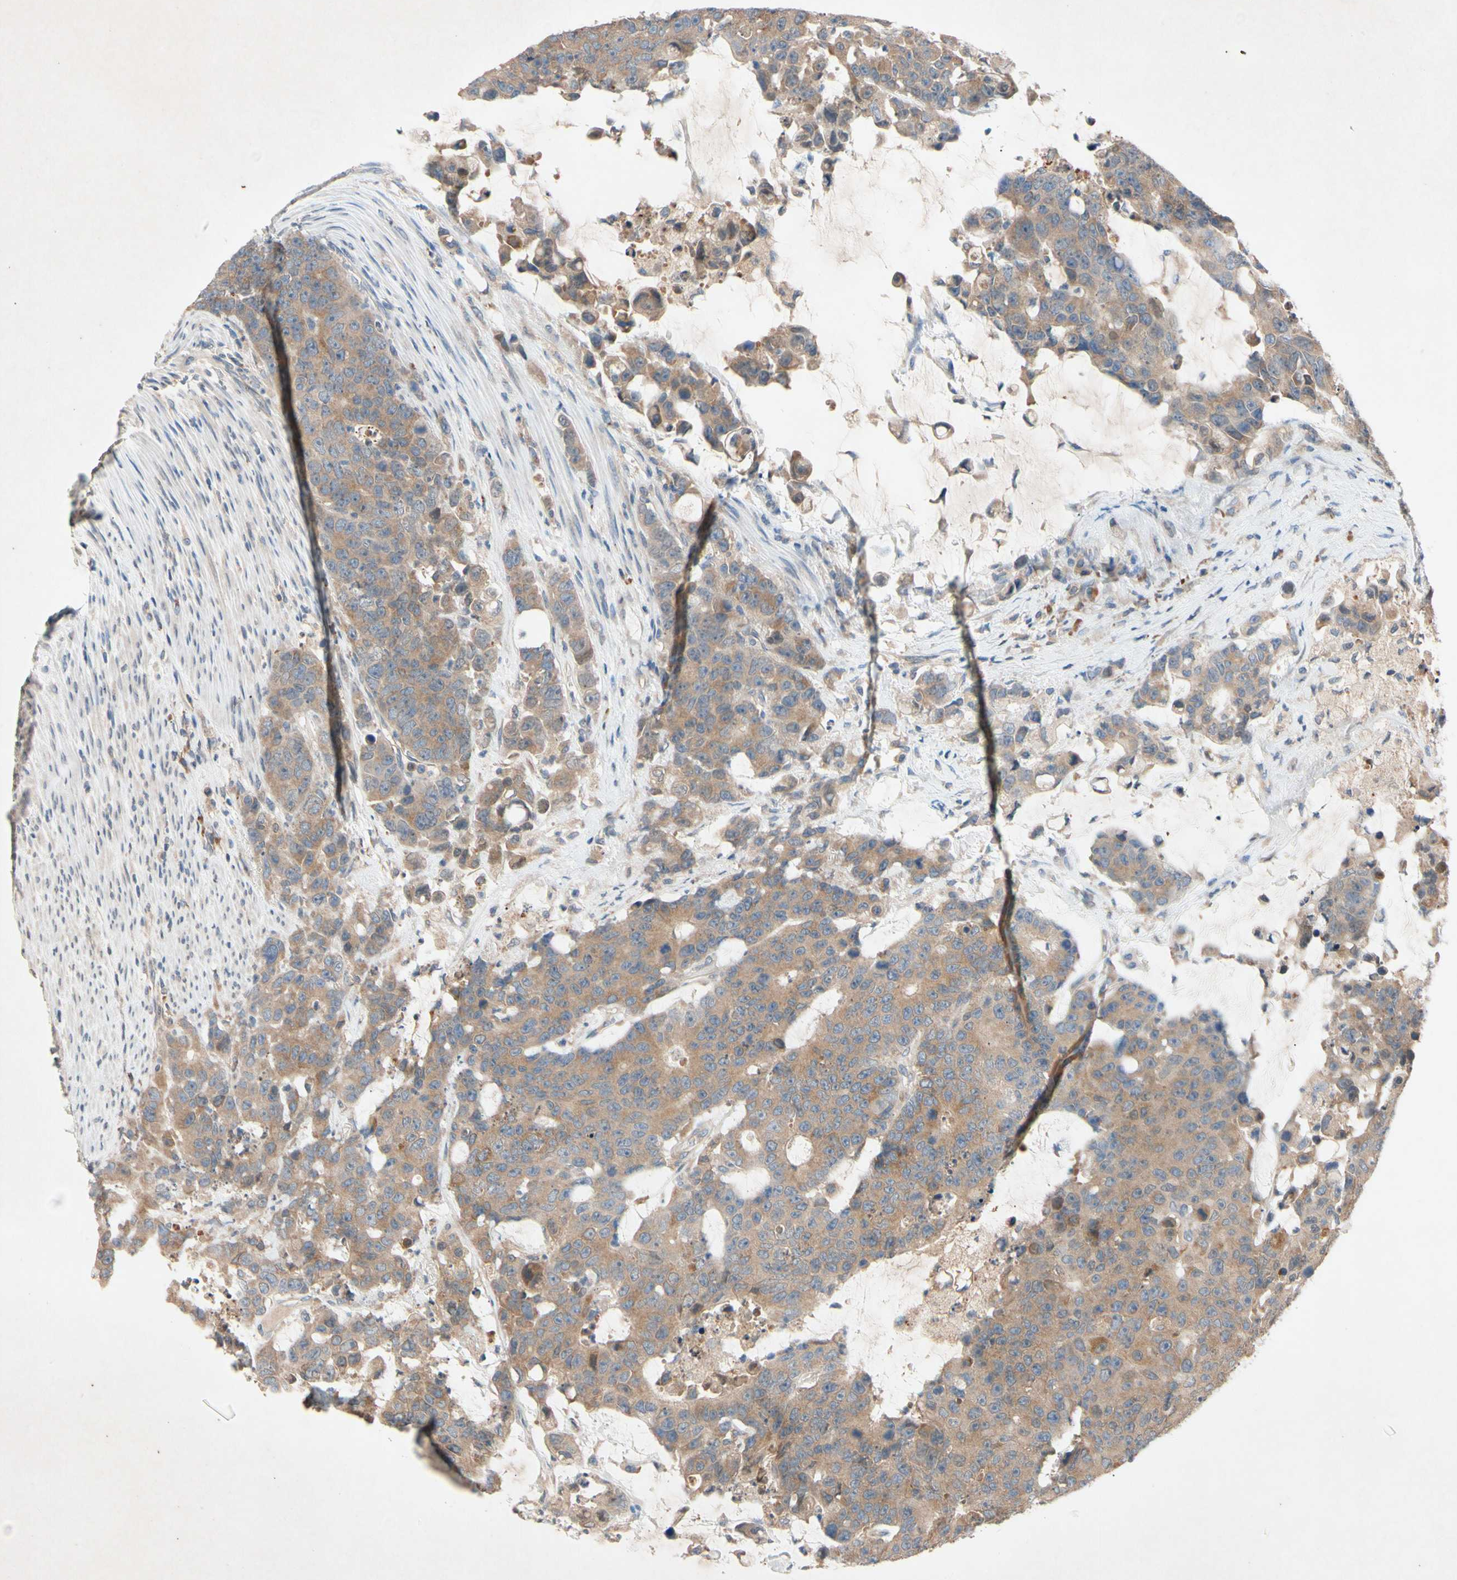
{"staining": {"intensity": "weak", "quantity": ">75%", "location": "cytoplasmic/membranous"}, "tissue": "colorectal cancer", "cell_type": "Tumor cells", "image_type": "cancer", "snomed": [{"axis": "morphology", "description": "Adenocarcinoma, NOS"}, {"axis": "topography", "description": "Colon"}], "caption": "Immunohistochemical staining of adenocarcinoma (colorectal) reveals low levels of weak cytoplasmic/membranous protein expression in about >75% of tumor cells.", "gene": "PRDX4", "patient": {"sex": "female", "age": 86}}